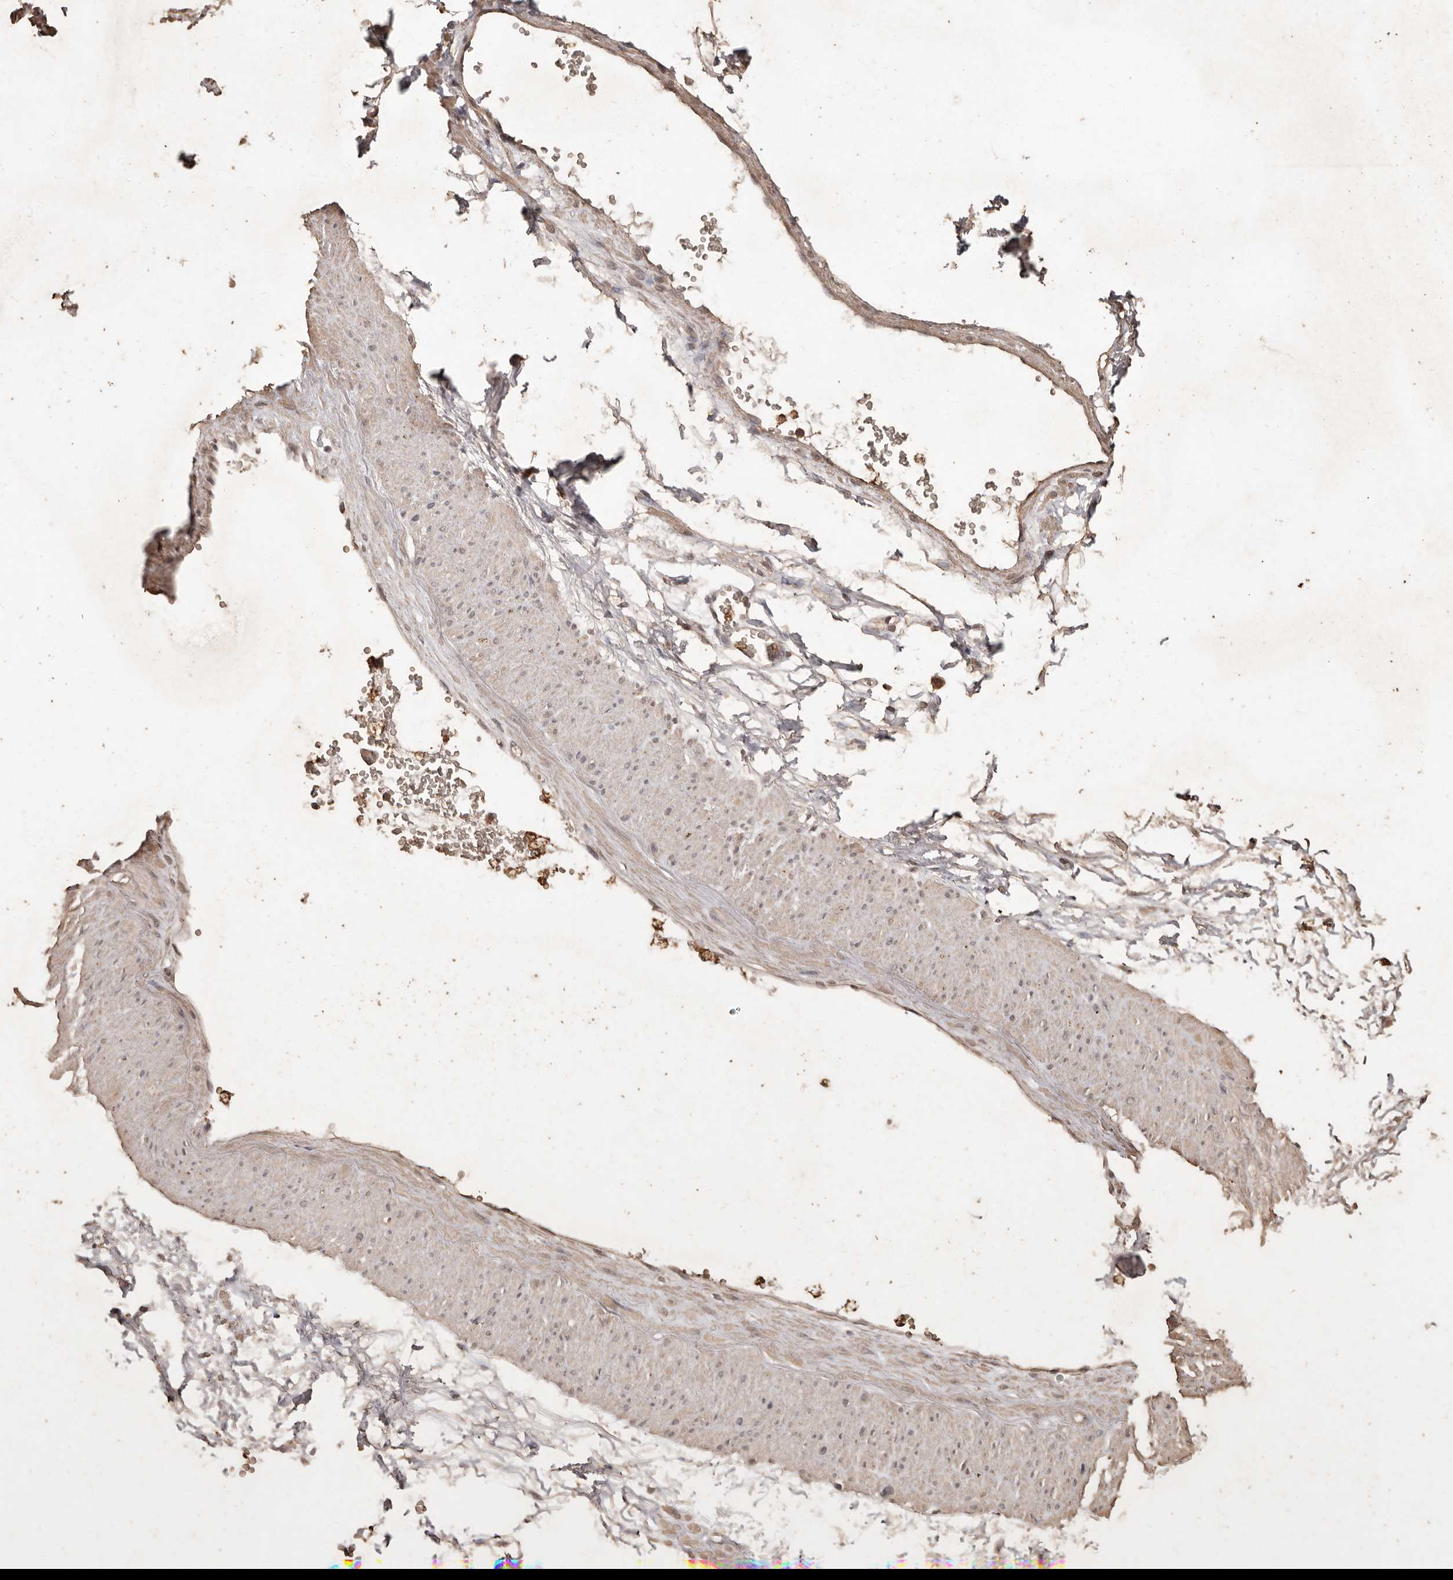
{"staining": {"intensity": "negative", "quantity": "none", "location": "none"}, "tissue": "soft tissue", "cell_type": "Fibroblasts", "image_type": "normal", "snomed": [{"axis": "morphology", "description": "Normal tissue, NOS"}, {"axis": "morphology", "description": "Adenocarcinoma, NOS"}, {"axis": "topography", "description": "Pancreas"}, {"axis": "topography", "description": "Peripheral nerve tissue"}], "caption": "This is an immunohistochemistry photomicrograph of benign soft tissue. There is no staining in fibroblasts.", "gene": "PKDCC", "patient": {"sex": "male", "age": 59}}